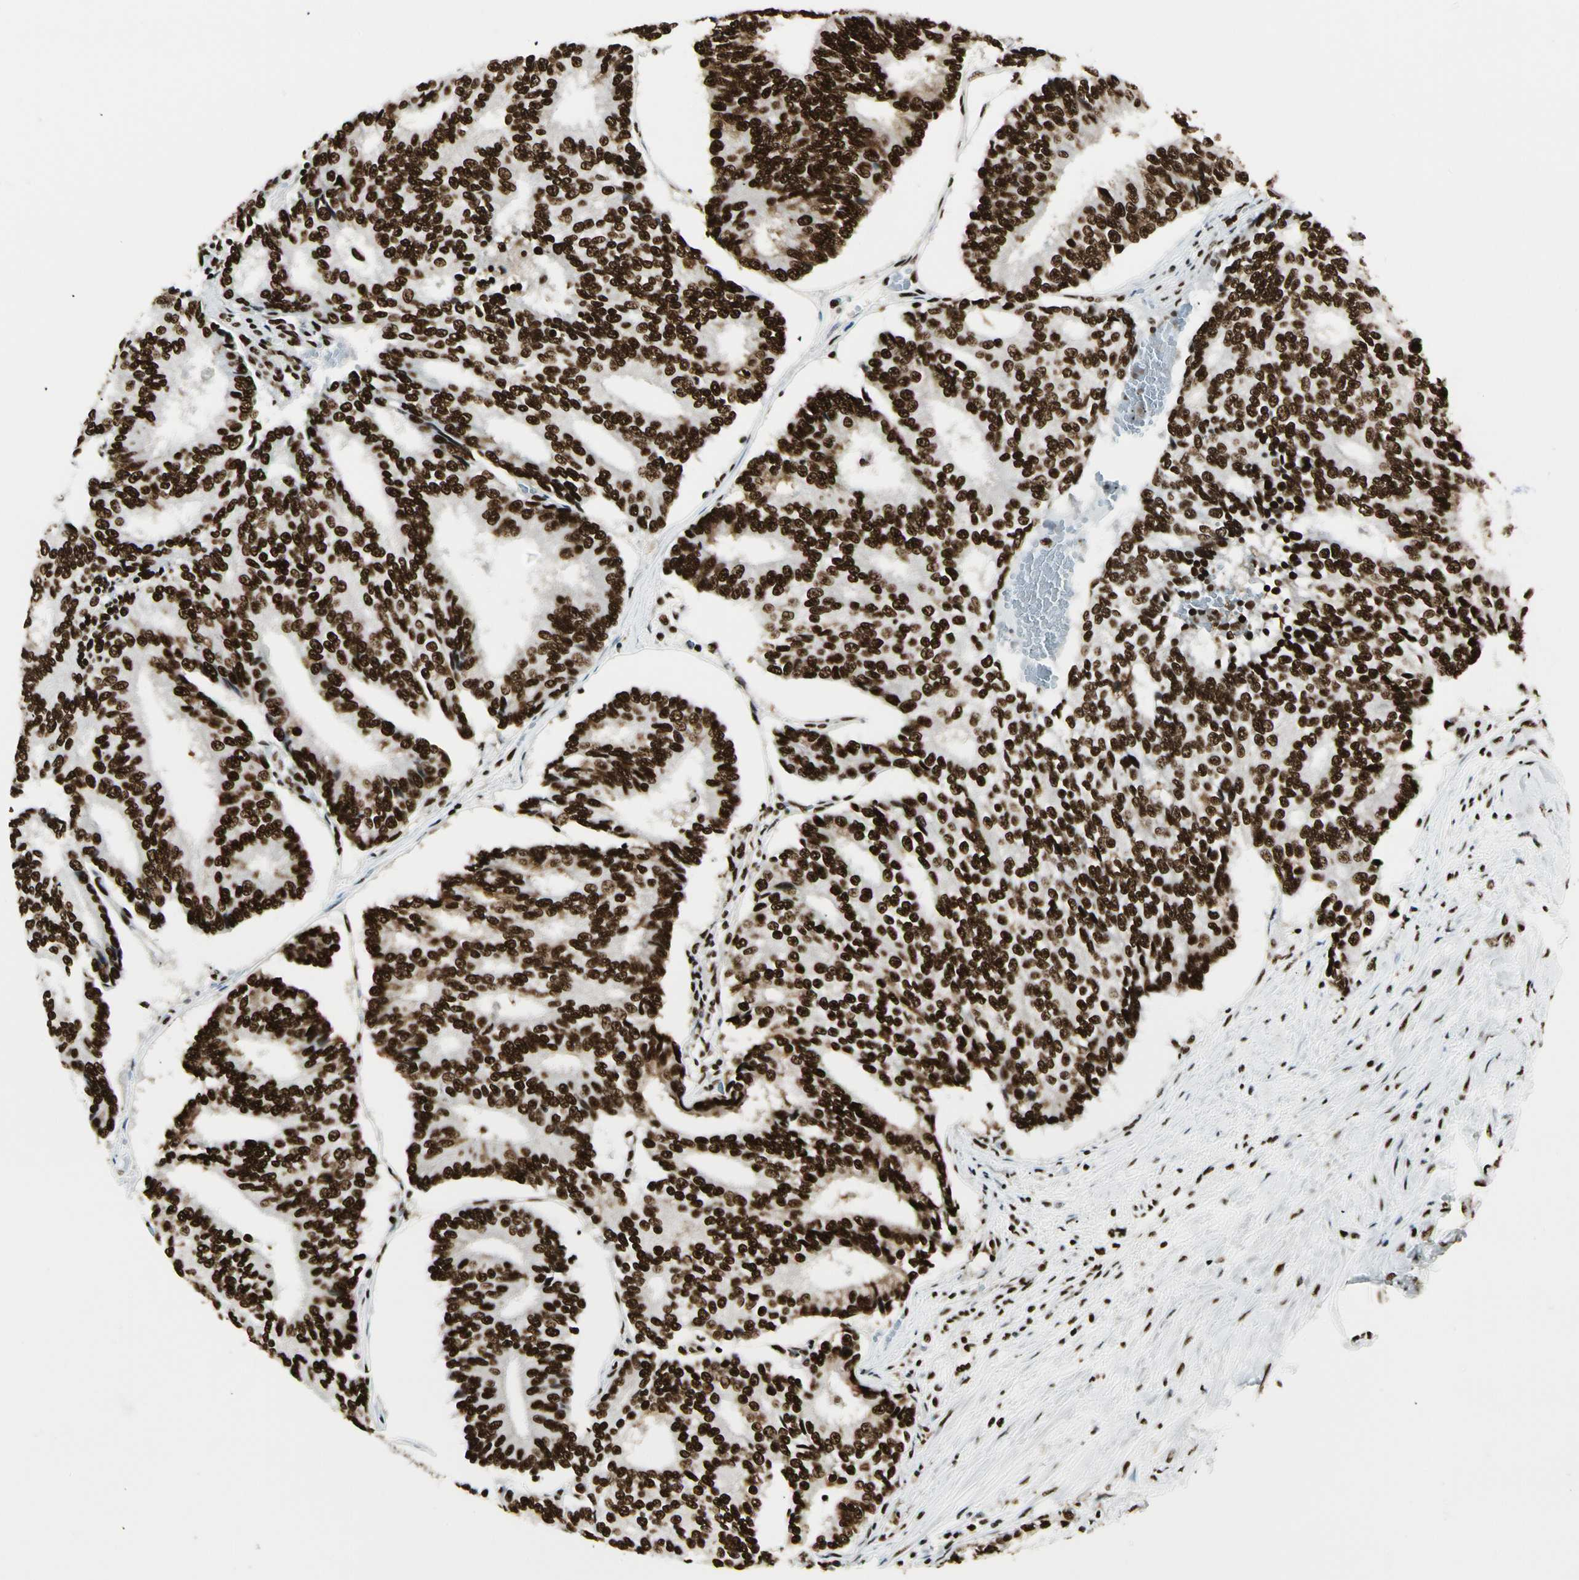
{"staining": {"intensity": "strong", "quantity": ">75%", "location": "nuclear"}, "tissue": "prostate cancer", "cell_type": "Tumor cells", "image_type": "cancer", "snomed": [{"axis": "morphology", "description": "Adenocarcinoma, High grade"}, {"axis": "topography", "description": "Prostate"}], "caption": "Protein expression analysis of prostate cancer (high-grade adenocarcinoma) demonstrates strong nuclear expression in approximately >75% of tumor cells.", "gene": "CCAR1", "patient": {"sex": "male", "age": 55}}